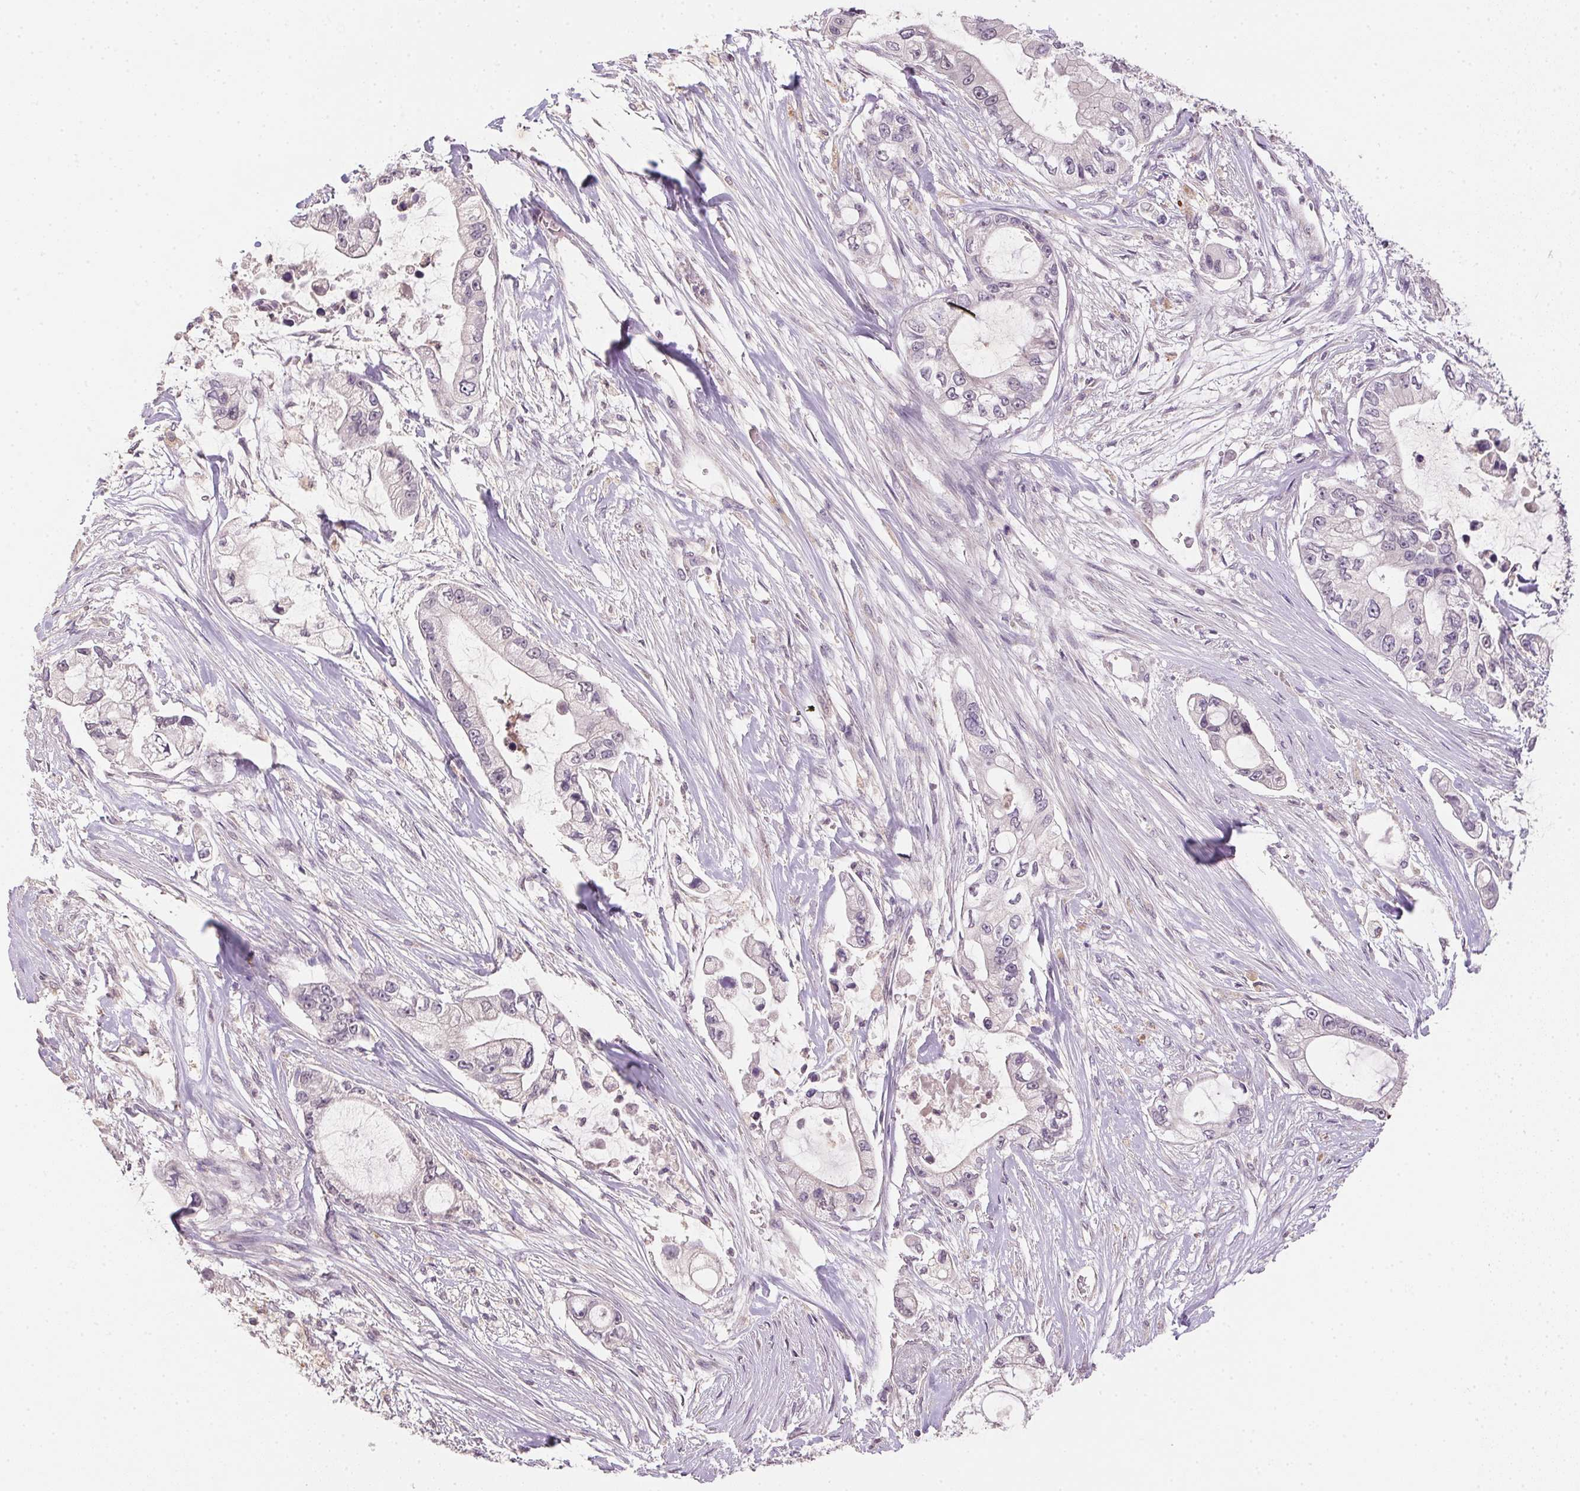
{"staining": {"intensity": "negative", "quantity": "none", "location": "none"}, "tissue": "pancreatic cancer", "cell_type": "Tumor cells", "image_type": "cancer", "snomed": [{"axis": "morphology", "description": "Adenocarcinoma, NOS"}, {"axis": "topography", "description": "Pancreas"}], "caption": "This is an immunohistochemistry (IHC) micrograph of human pancreatic cancer. There is no positivity in tumor cells.", "gene": "ALDH8A1", "patient": {"sex": "female", "age": 69}}